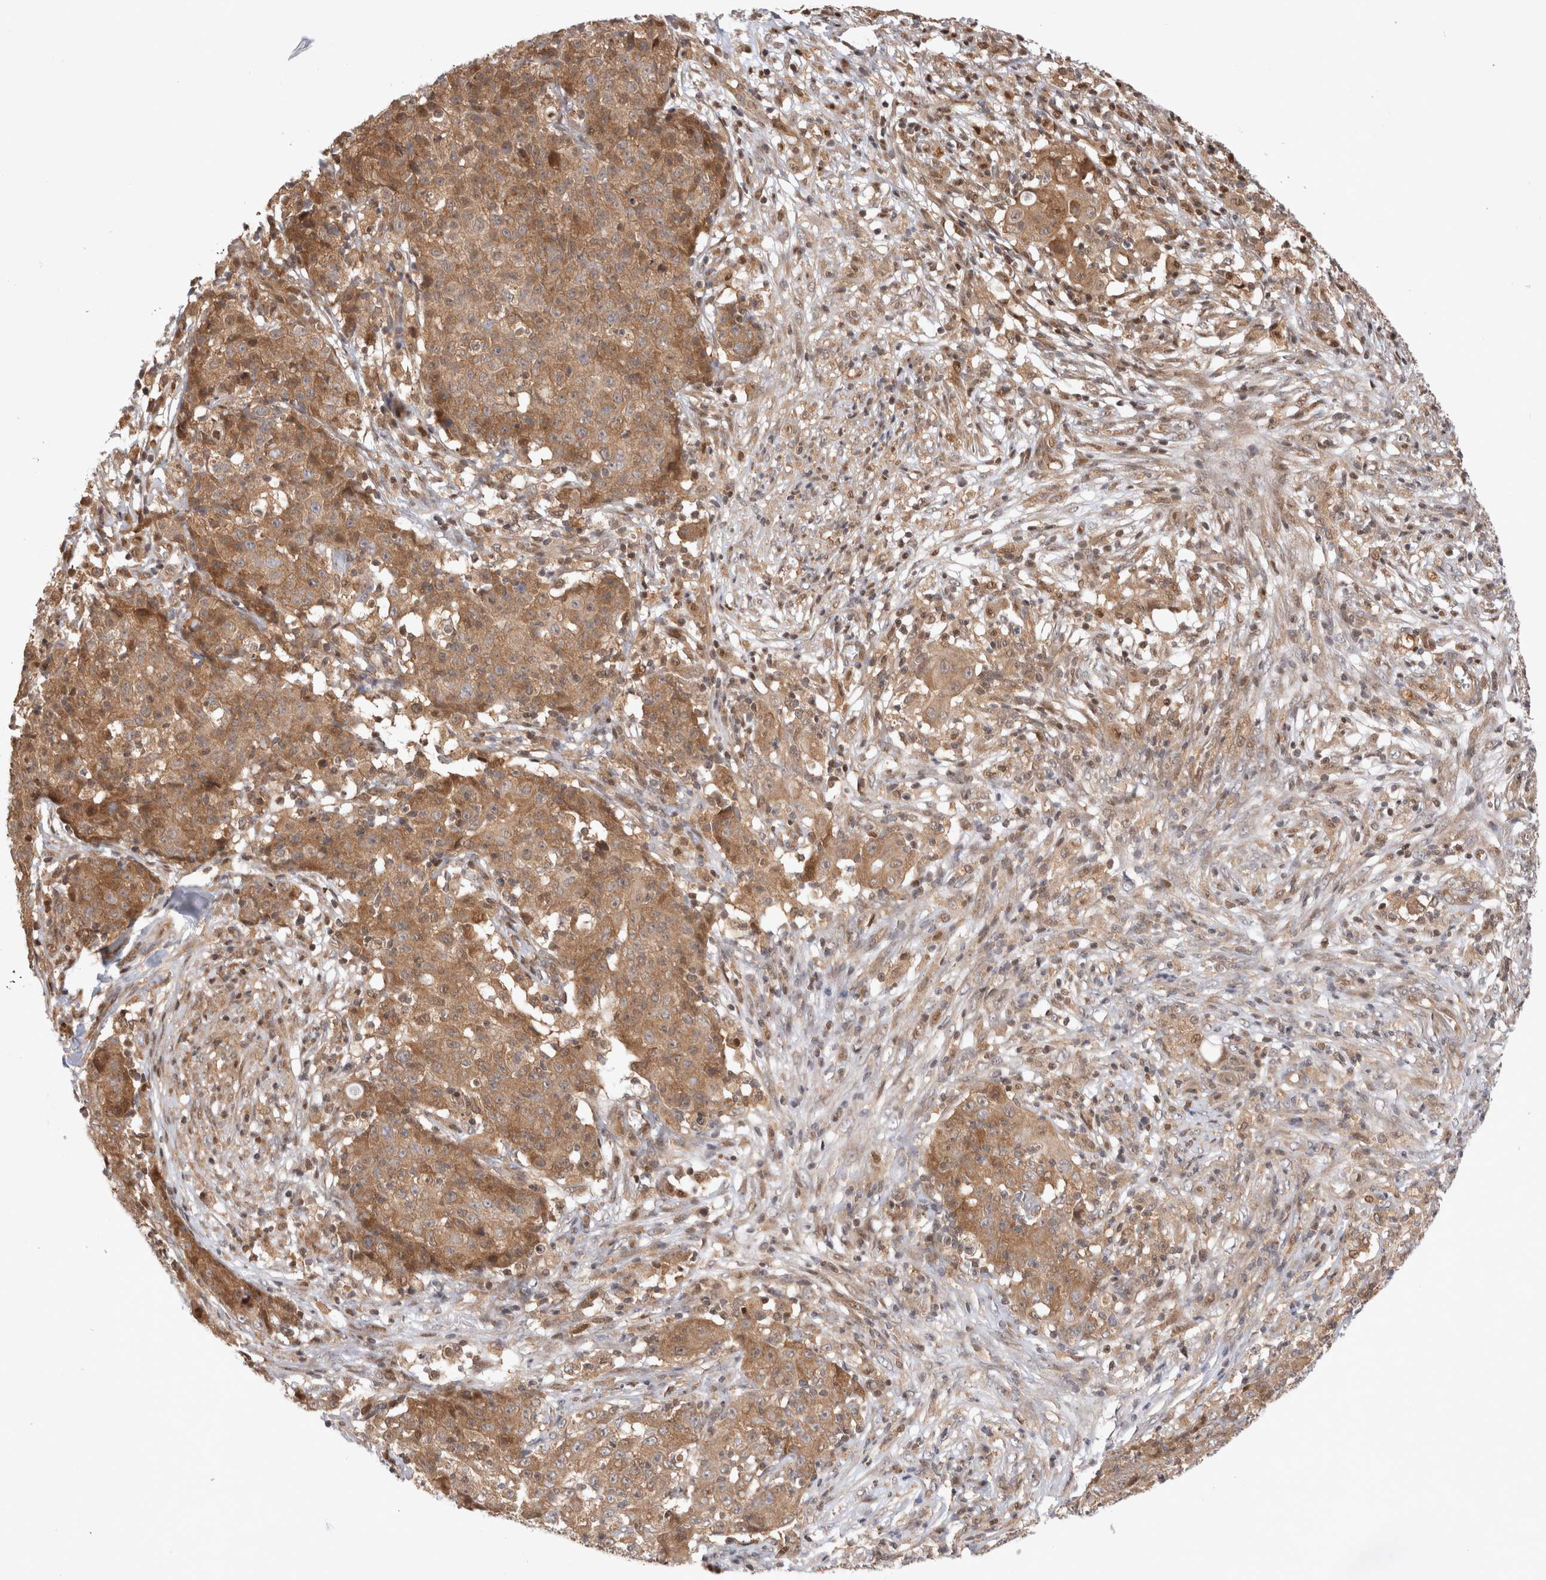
{"staining": {"intensity": "moderate", "quantity": ">75%", "location": "cytoplasmic/membranous"}, "tissue": "ovarian cancer", "cell_type": "Tumor cells", "image_type": "cancer", "snomed": [{"axis": "morphology", "description": "Carcinoma, endometroid"}, {"axis": "topography", "description": "Ovary"}], "caption": "A brown stain highlights moderate cytoplasmic/membranous expression of a protein in human ovarian endometroid carcinoma tumor cells.", "gene": "HTT", "patient": {"sex": "female", "age": 42}}